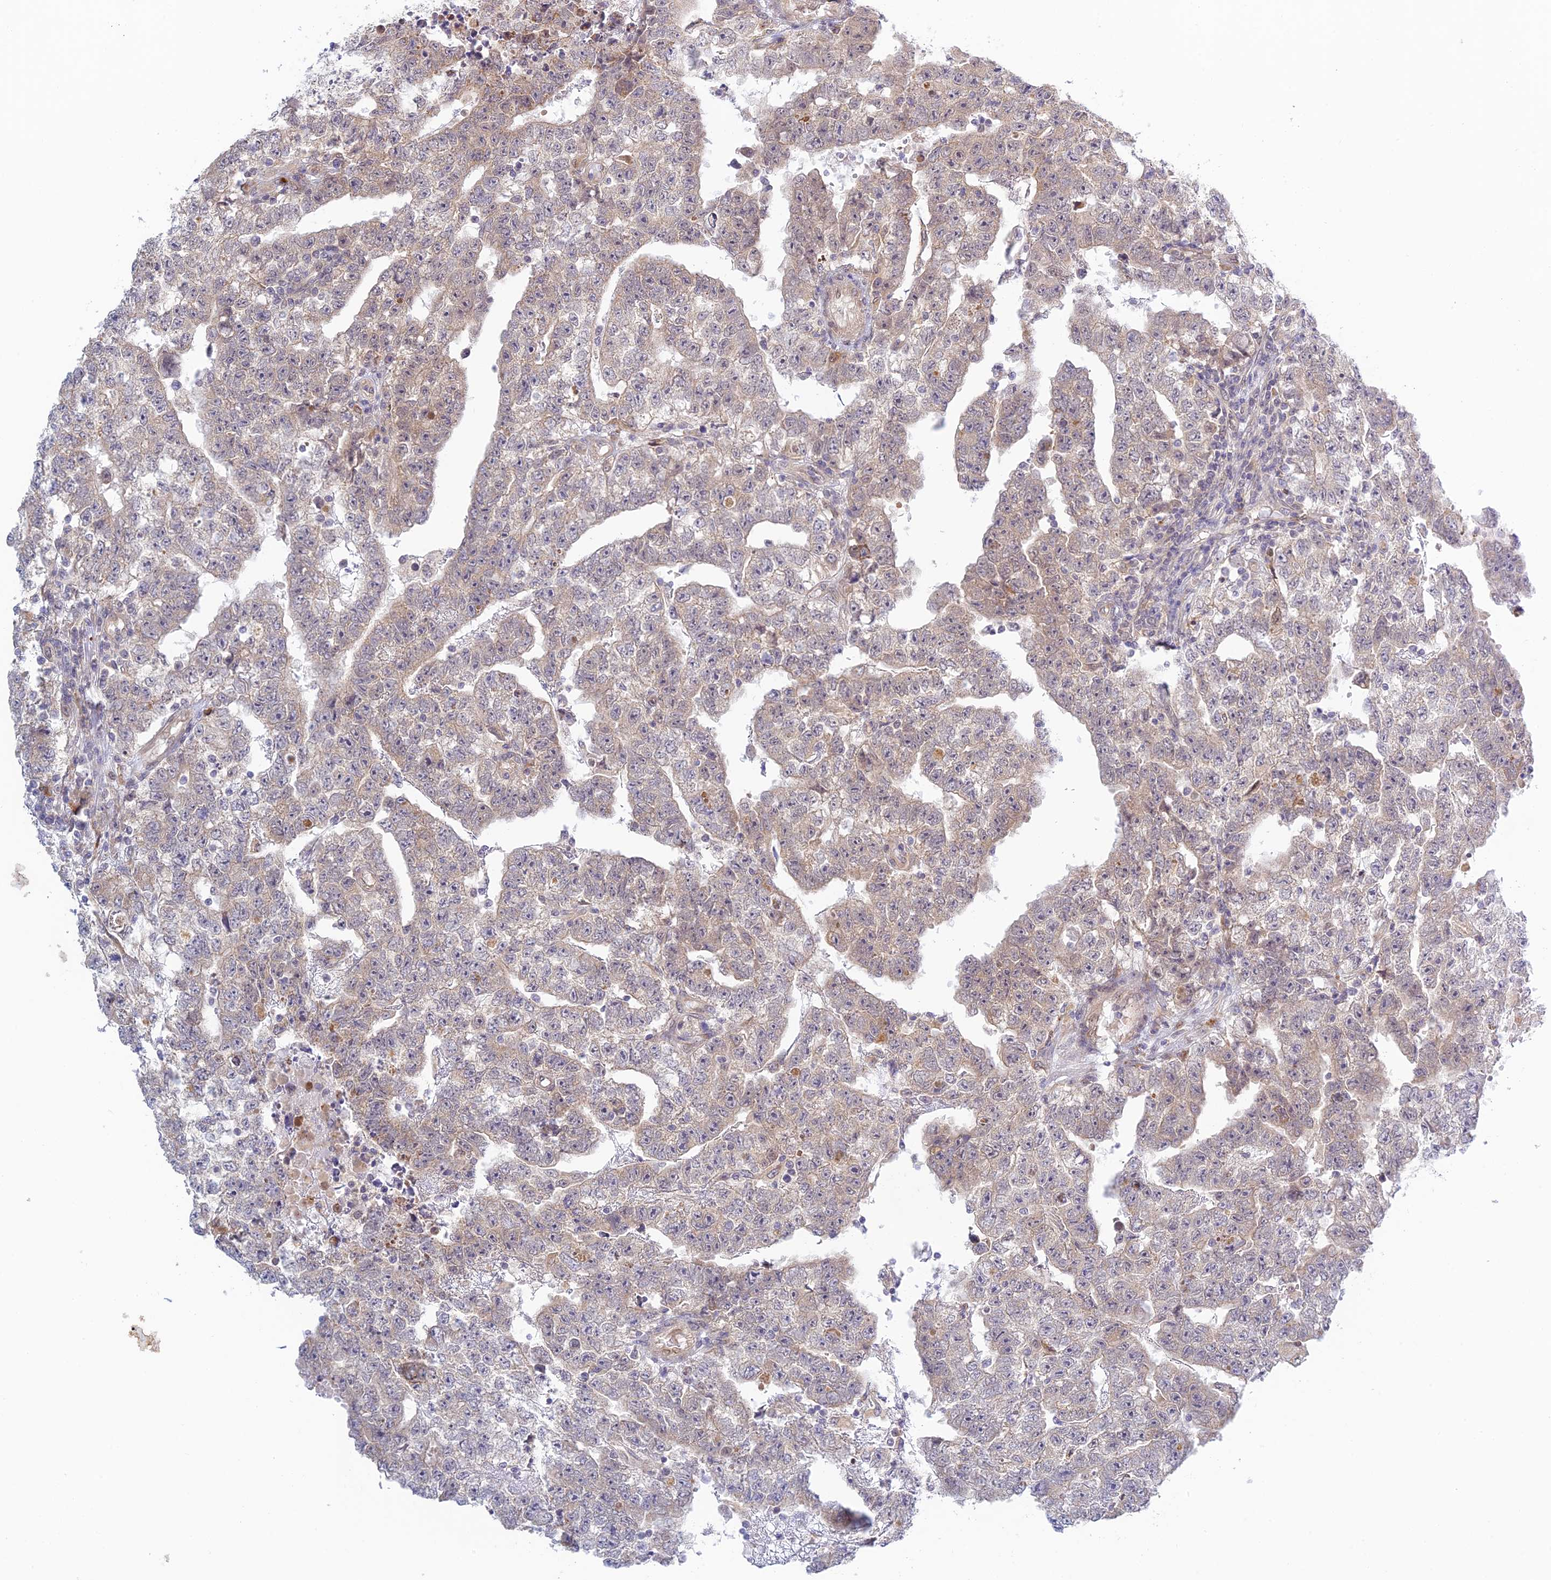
{"staining": {"intensity": "weak", "quantity": "25%-75%", "location": "cytoplasmic/membranous"}, "tissue": "testis cancer", "cell_type": "Tumor cells", "image_type": "cancer", "snomed": [{"axis": "morphology", "description": "Carcinoma, Embryonal, NOS"}, {"axis": "topography", "description": "Testis"}], "caption": "Immunohistochemical staining of testis cancer displays low levels of weak cytoplasmic/membranous protein expression in approximately 25%-75% of tumor cells.", "gene": "SKIC8", "patient": {"sex": "male", "age": 25}}